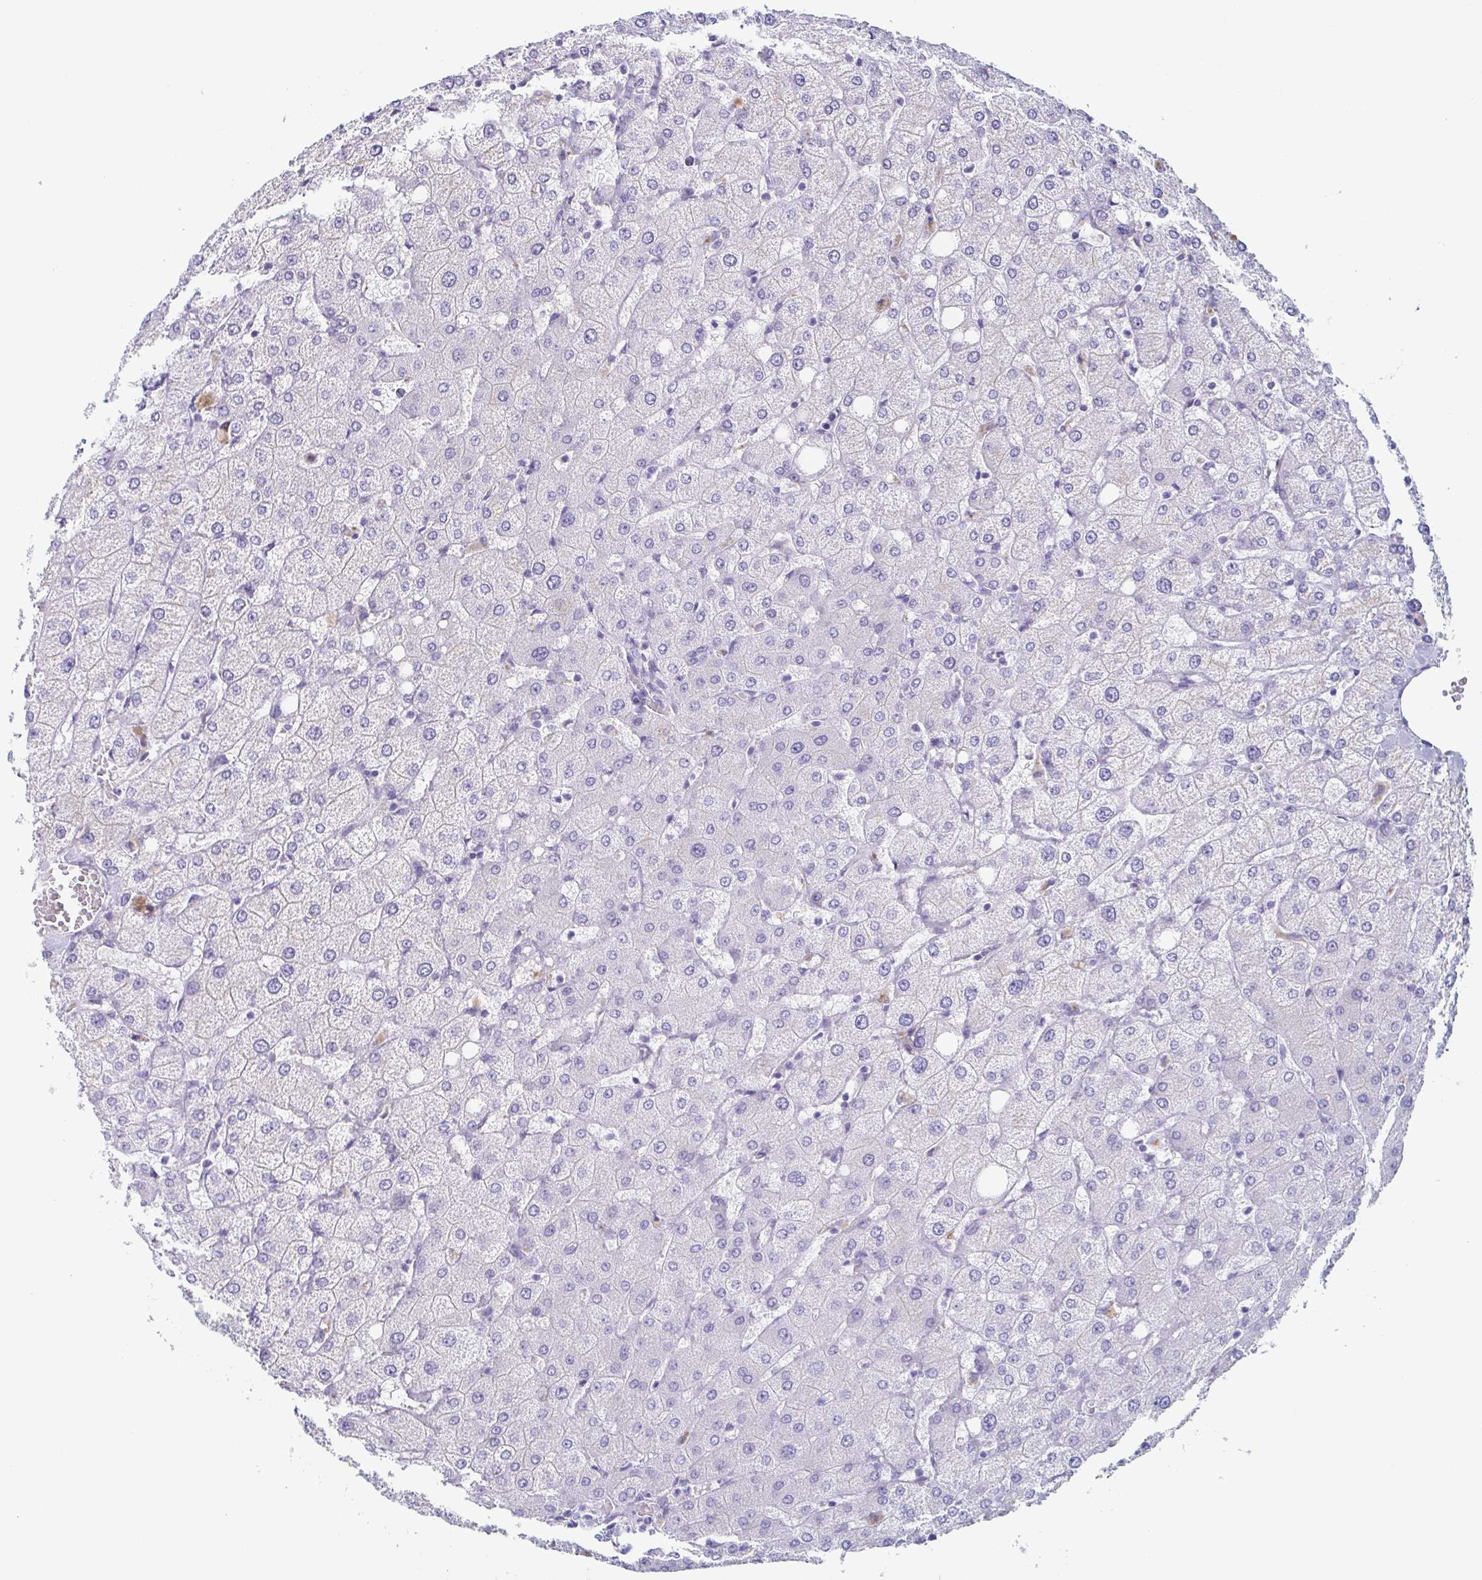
{"staining": {"intensity": "negative", "quantity": "none", "location": "none"}, "tissue": "liver", "cell_type": "Cholangiocytes", "image_type": "normal", "snomed": [{"axis": "morphology", "description": "Normal tissue, NOS"}, {"axis": "topography", "description": "Liver"}], "caption": "This is an IHC micrograph of unremarkable human liver. There is no expression in cholangiocytes.", "gene": "TAGLN3", "patient": {"sex": "female", "age": 54}}